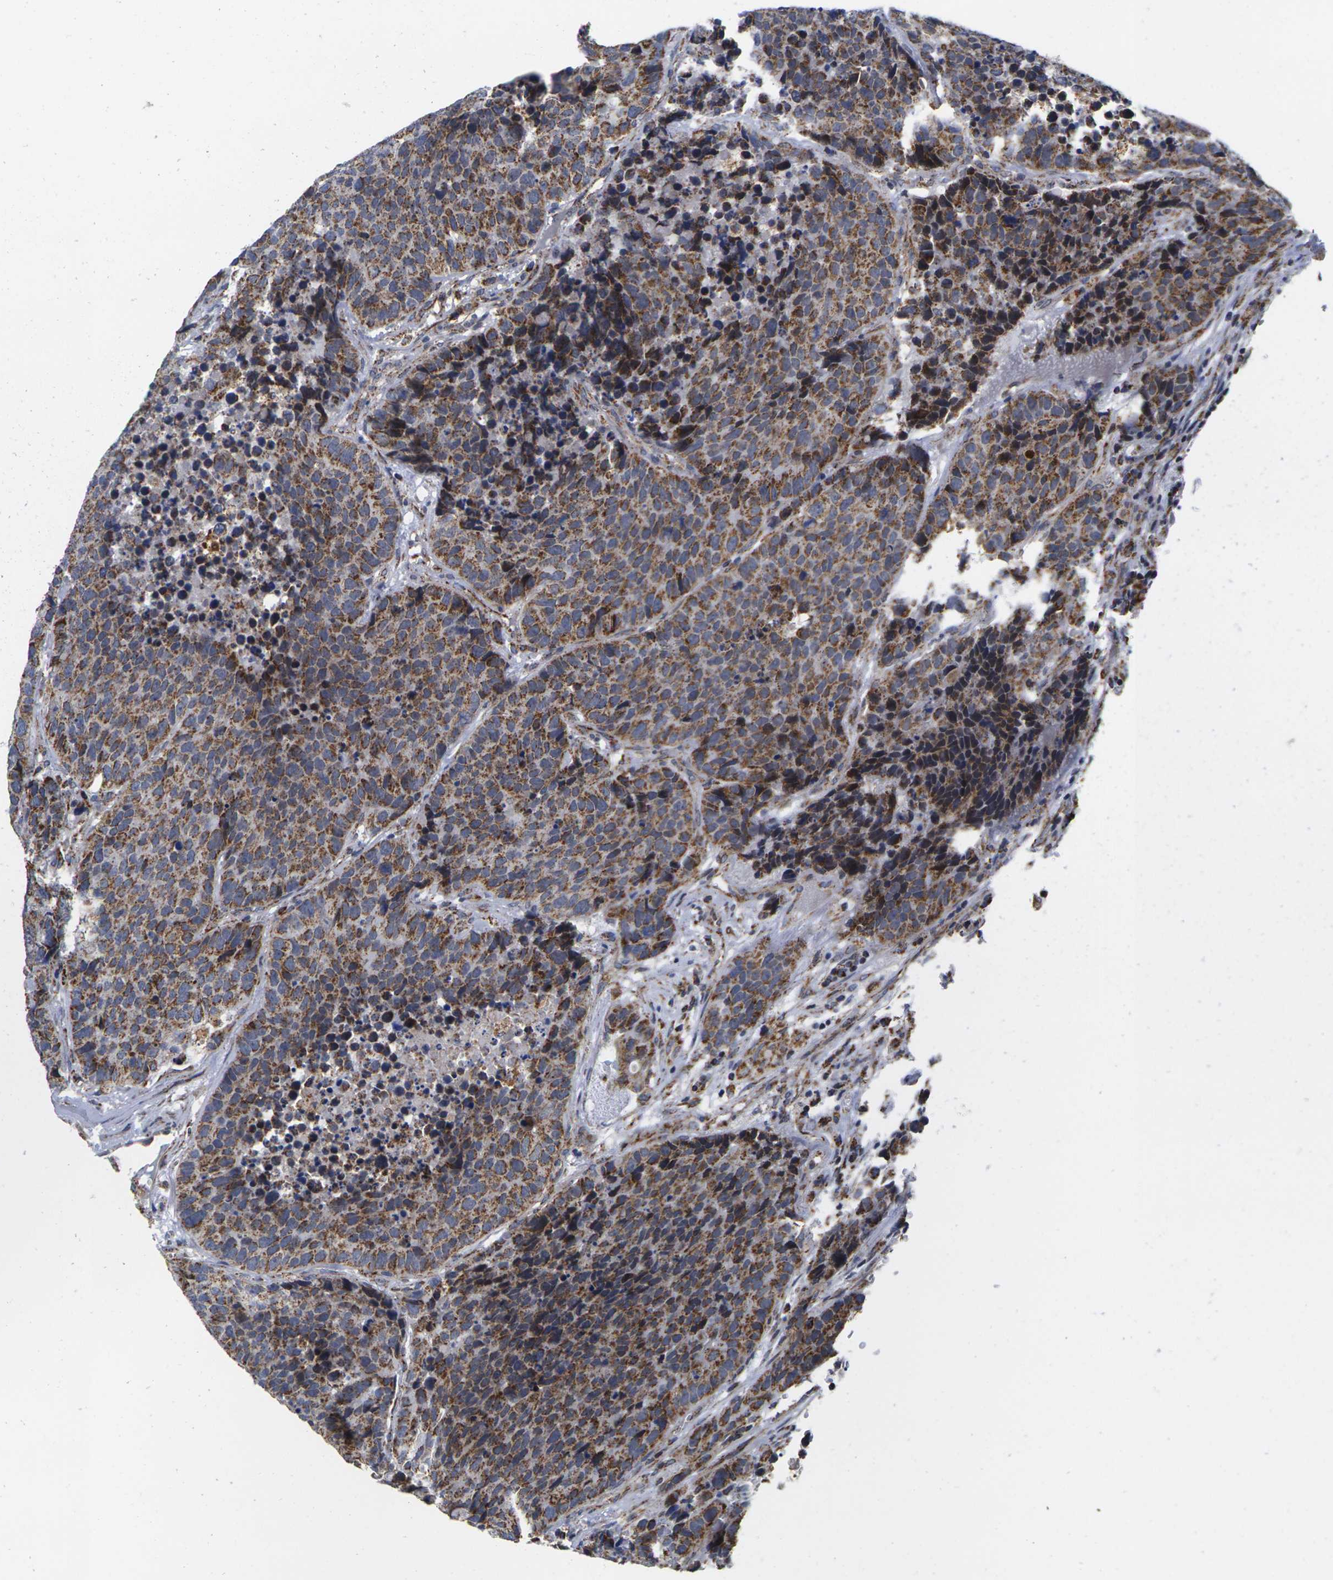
{"staining": {"intensity": "strong", "quantity": ">75%", "location": "cytoplasmic/membranous"}, "tissue": "carcinoid", "cell_type": "Tumor cells", "image_type": "cancer", "snomed": [{"axis": "morphology", "description": "Carcinoid, malignant, NOS"}, {"axis": "topography", "description": "Lung"}], "caption": "Tumor cells reveal high levels of strong cytoplasmic/membranous staining in approximately >75% of cells in malignant carcinoid.", "gene": "P2RY11", "patient": {"sex": "male", "age": 60}}